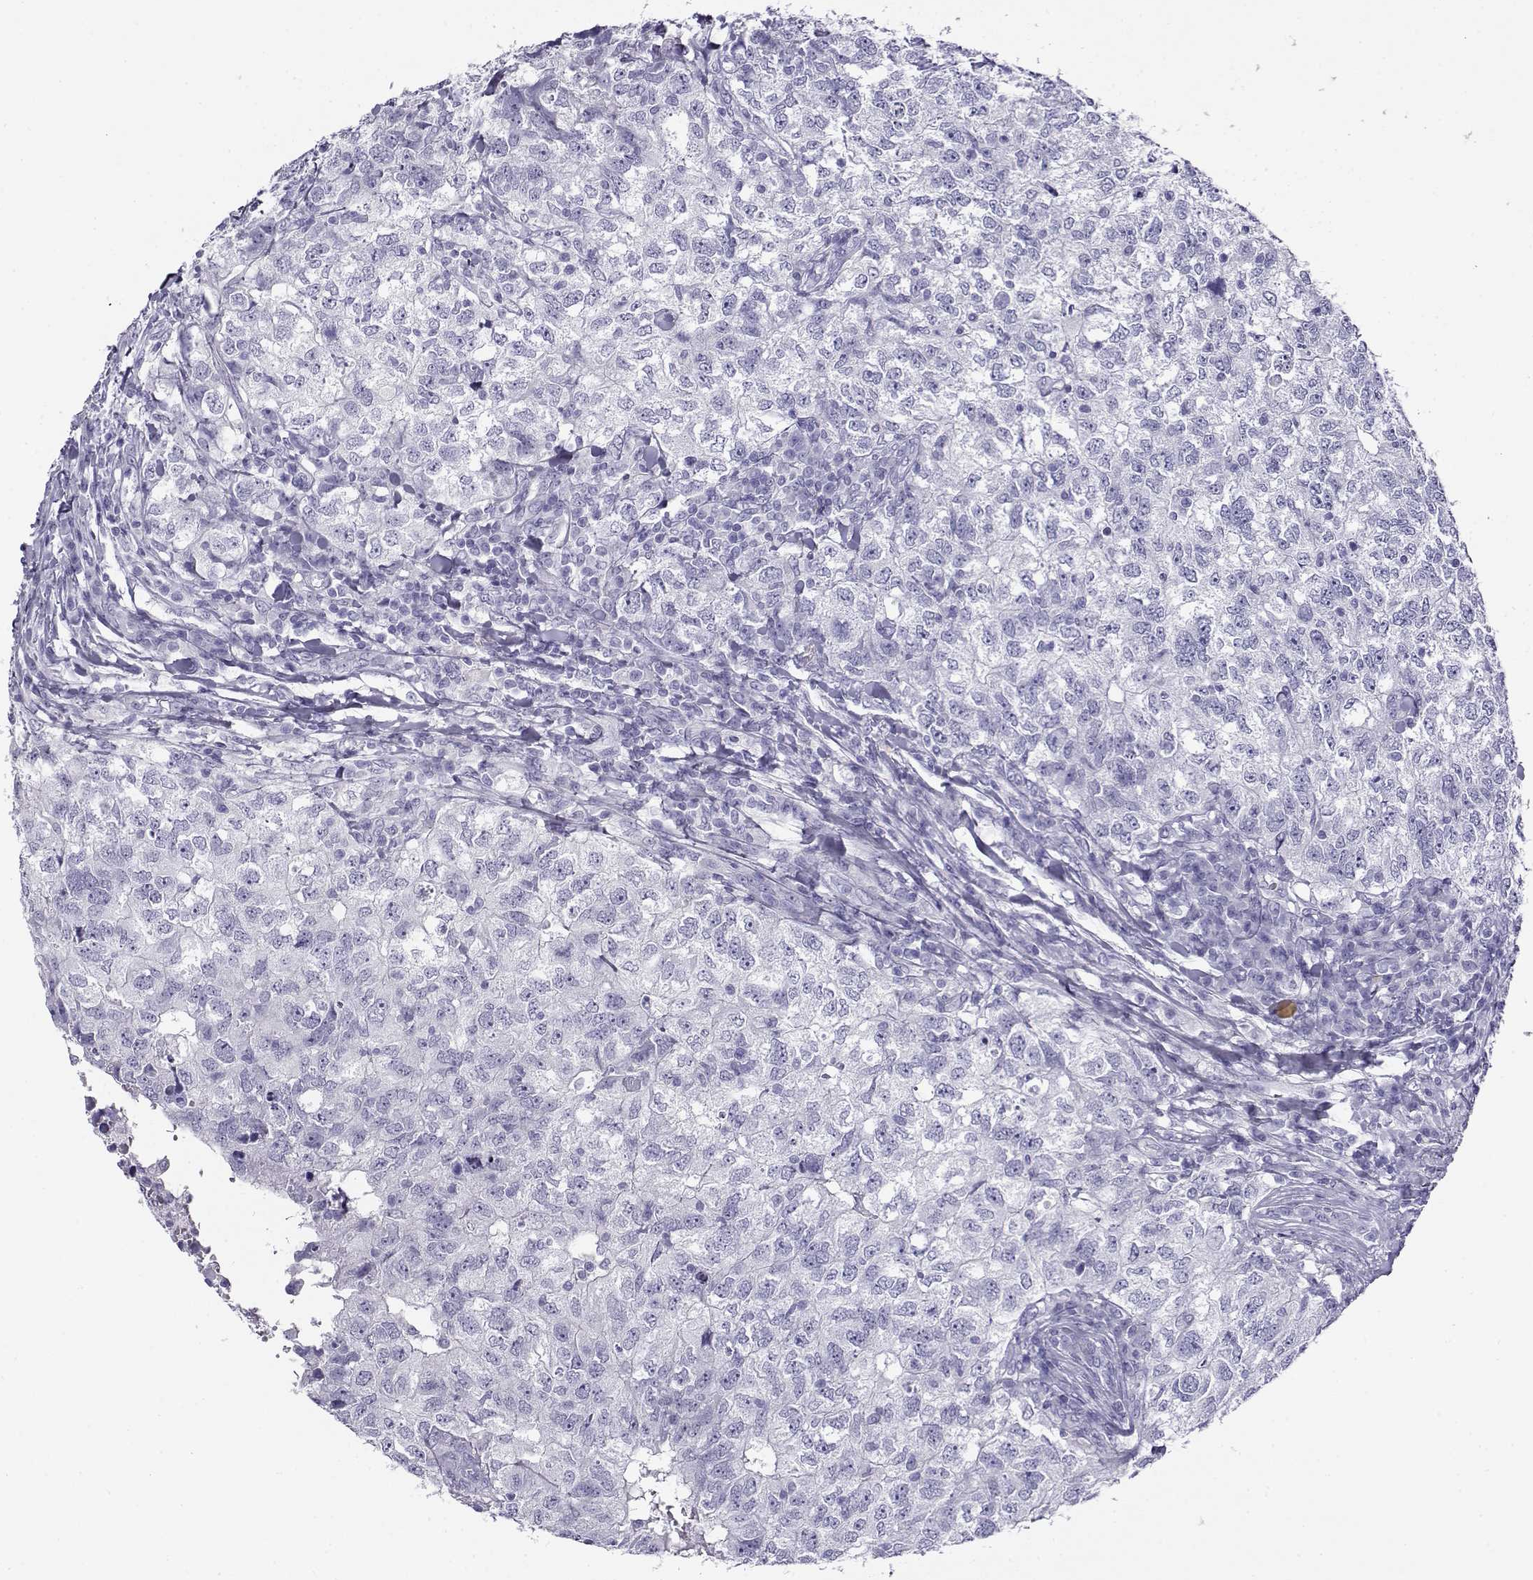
{"staining": {"intensity": "negative", "quantity": "none", "location": "none"}, "tissue": "breast cancer", "cell_type": "Tumor cells", "image_type": "cancer", "snomed": [{"axis": "morphology", "description": "Duct carcinoma"}, {"axis": "topography", "description": "Breast"}], "caption": "The IHC micrograph has no significant expression in tumor cells of breast intraductal carcinoma tissue.", "gene": "CABS1", "patient": {"sex": "female", "age": 30}}